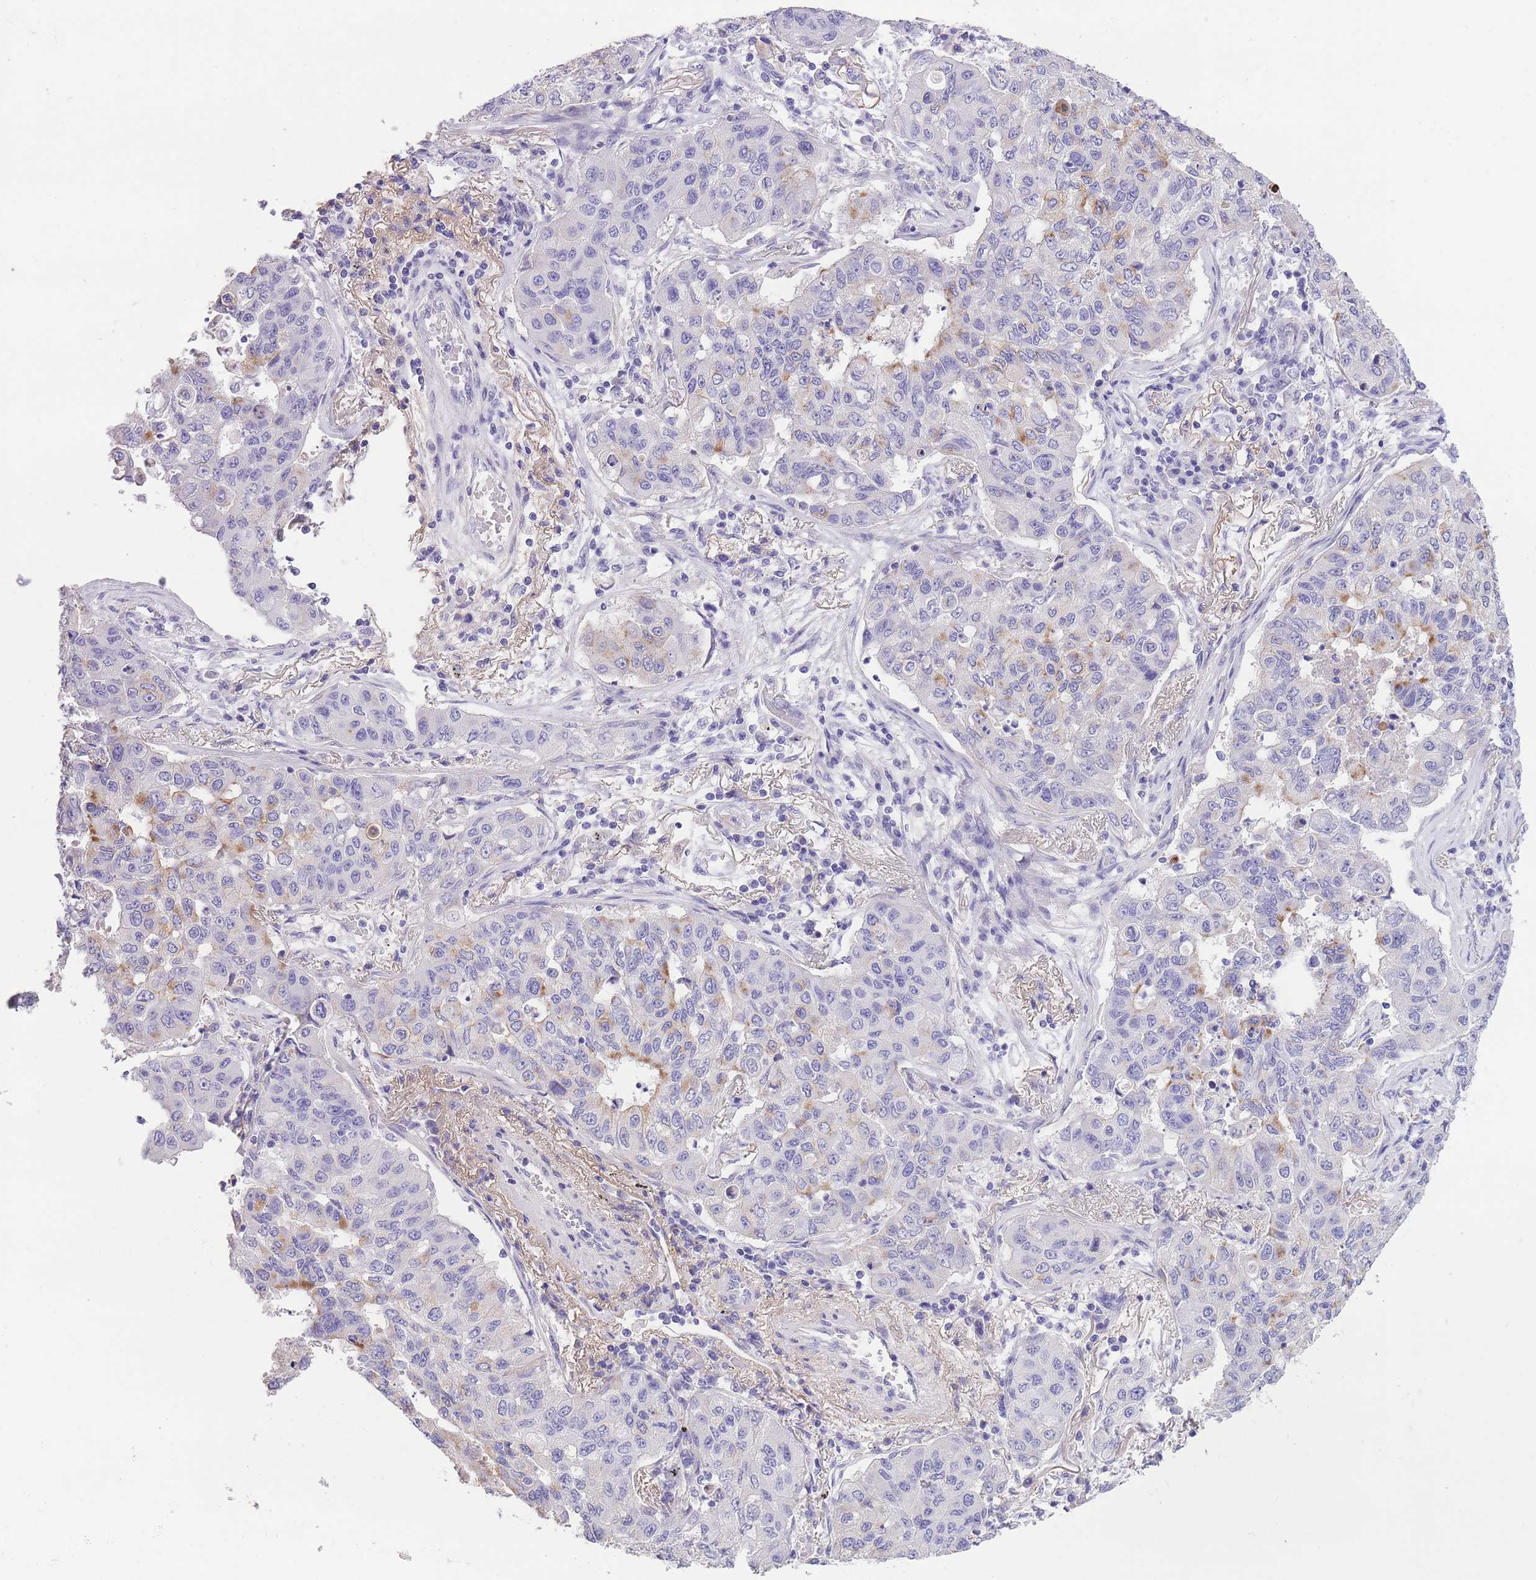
{"staining": {"intensity": "moderate", "quantity": "<25%", "location": "cytoplasmic/membranous"}, "tissue": "lung cancer", "cell_type": "Tumor cells", "image_type": "cancer", "snomed": [{"axis": "morphology", "description": "Squamous cell carcinoma, NOS"}, {"axis": "topography", "description": "Lung"}], "caption": "IHC image of squamous cell carcinoma (lung) stained for a protein (brown), which demonstrates low levels of moderate cytoplasmic/membranous staining in approximately <25% of tumor cells.", "gene": "RAI2", "patient": {"sex": "male", "age": 74}}